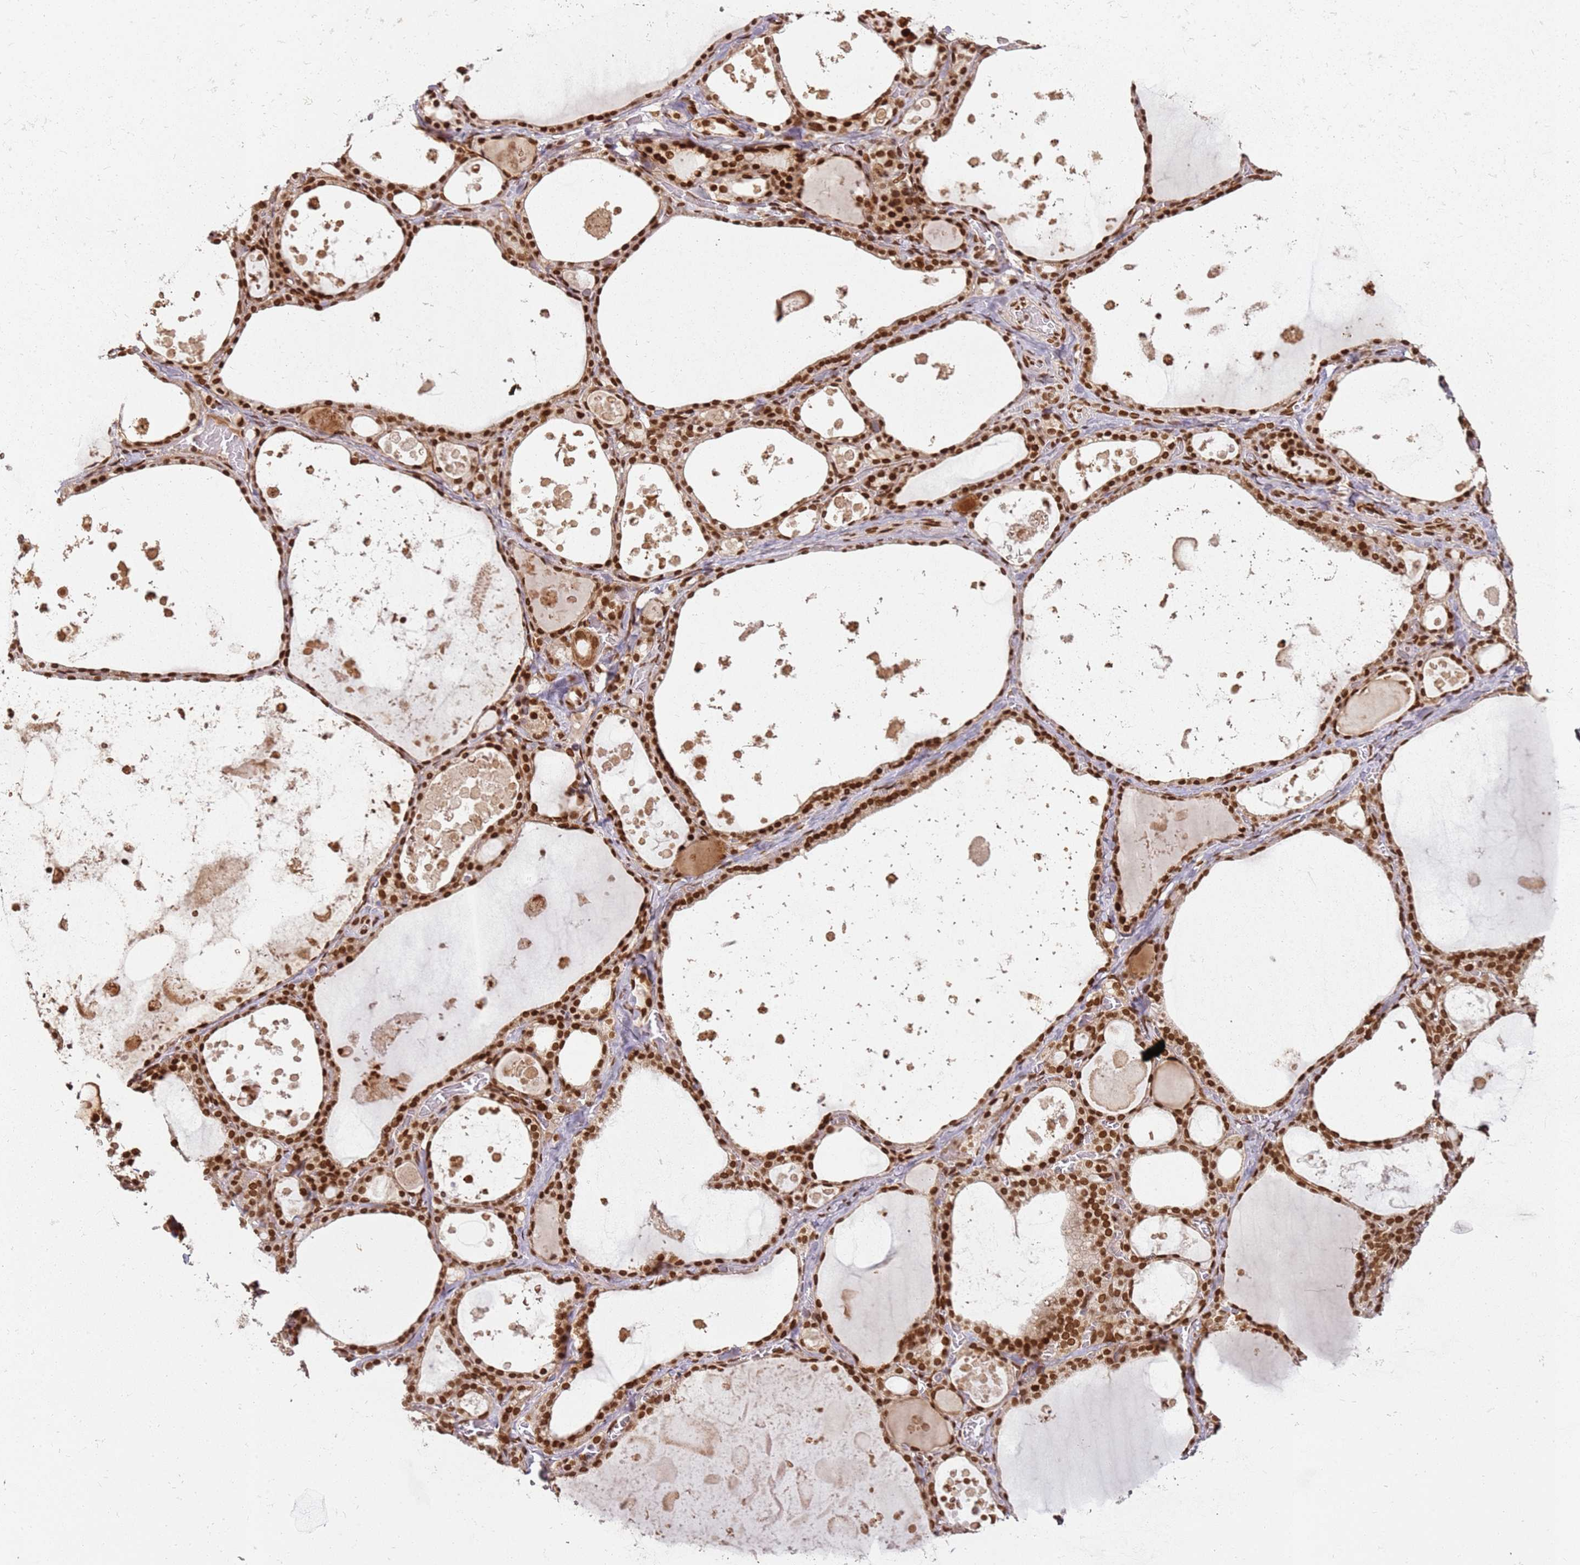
{"staining": {"intensity": "strong", "quantity": ">75%", "location": "nuclear"}, "tissue": "thyroid gland", "cell_type": "Glandular cells", "image_type": "normal", "snomed": [{"axis": "morphology", "description": "Normal tissue, NOS"}, {"axis": "topography", "description": "Thyroid gland"}], "caption": "A high amount of strong nuclear positivity is present in approximately >75% of glandular cells in benign thyroid gland.", "gene": "TENT4A", "patient": {"sex": "male", "age": 56}}